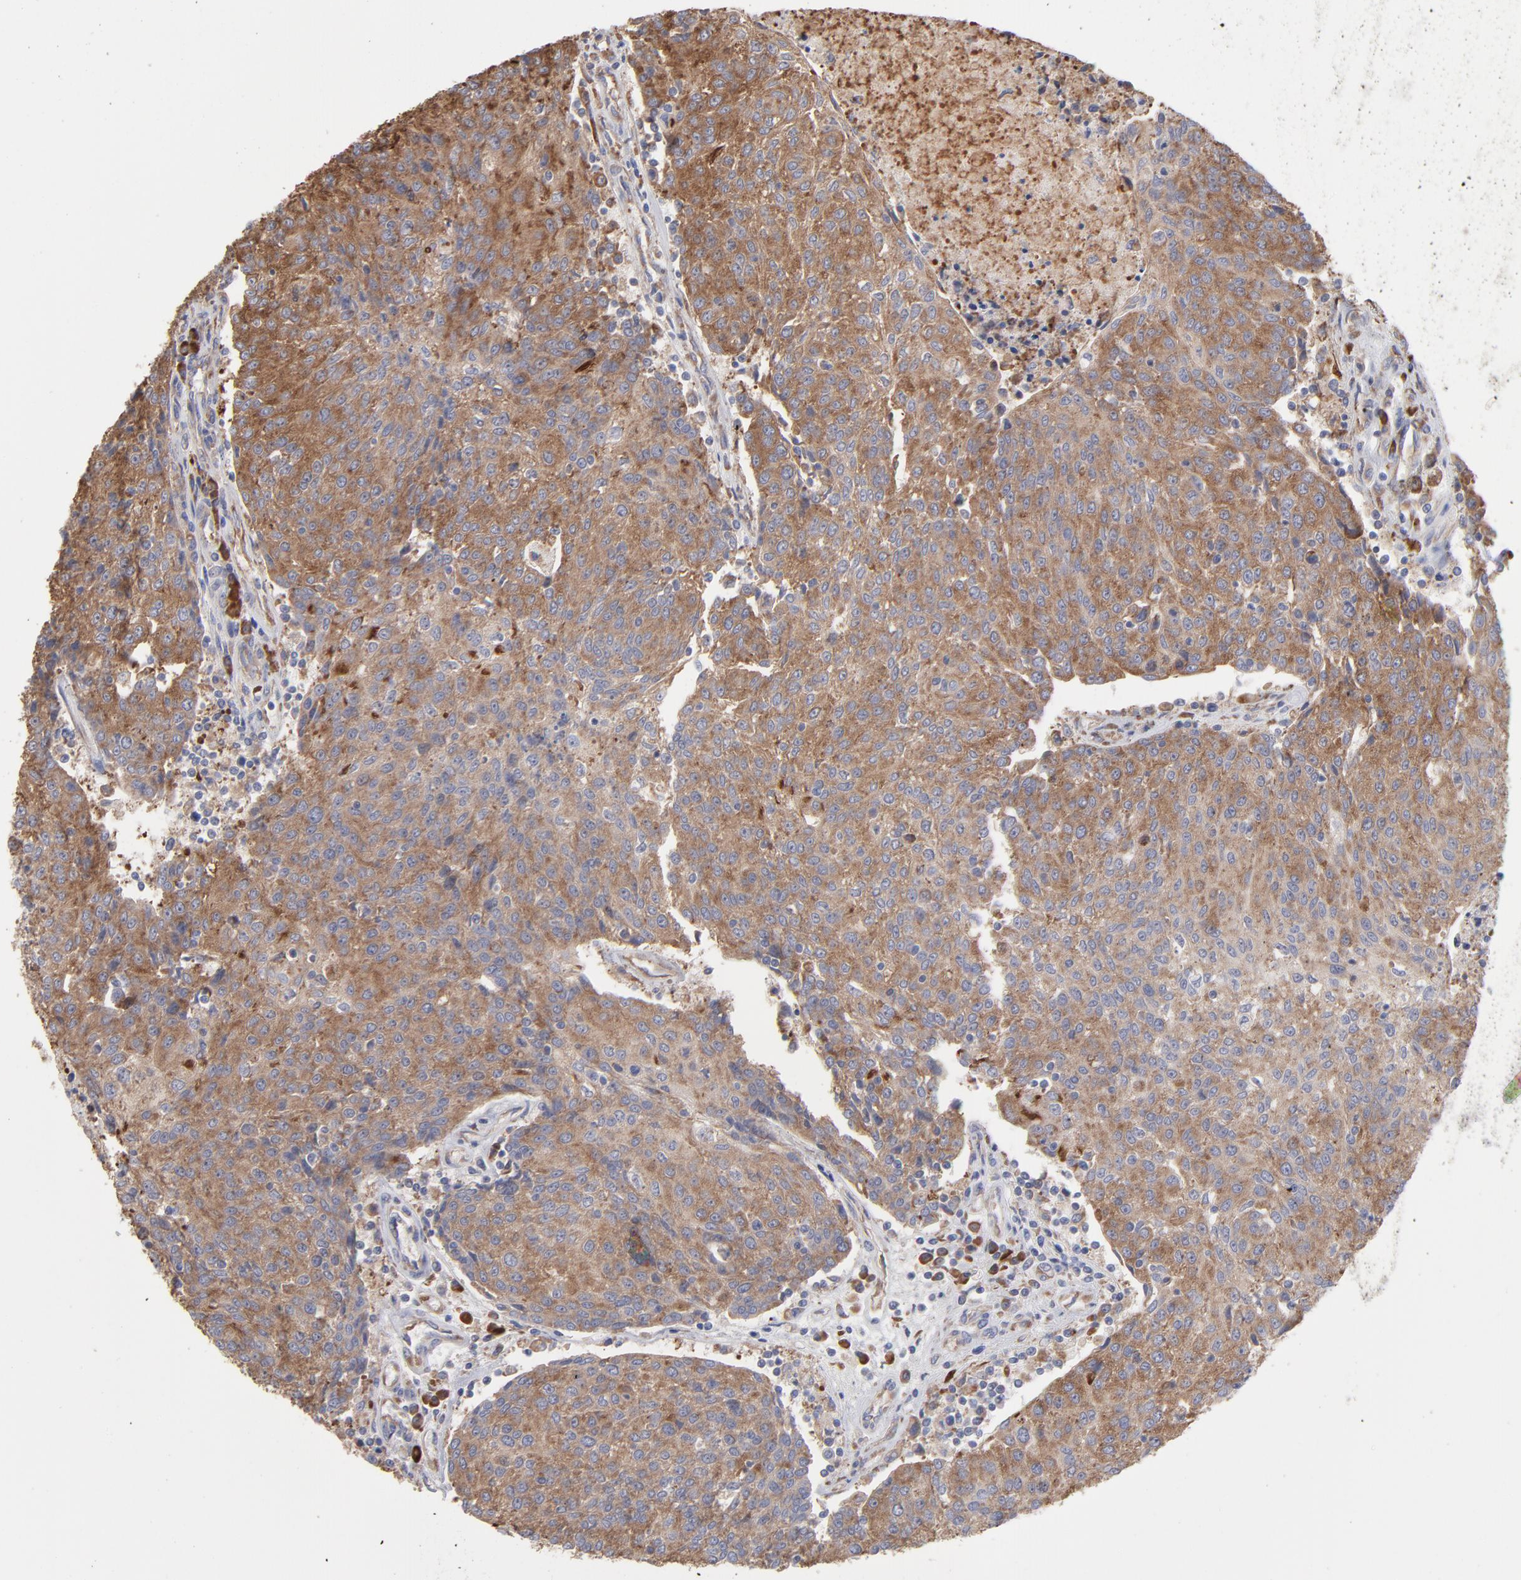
{"staining": {"intensity": "moderate", "quantity": ">75%", "location": "cytoplasmic/membranous"}, "tissue": "urothelial cancer", "cell_type": "Tumor cells", "image_type": "cancer", "snomed": [{"axis": "morphology", "description": "Urothelial carcinoma, High grade"}, {"axis": "topography", "description": "Urinary bladder"}], "caption": "Approximately >75% of tumor cells in urothelial cancer exhibit moderate cytoplasmic/membranous protein expression as visualized by brown immunohistochemical staining.", "gene": "RPL3", "patient": {"sex": "female", "age": 85}}